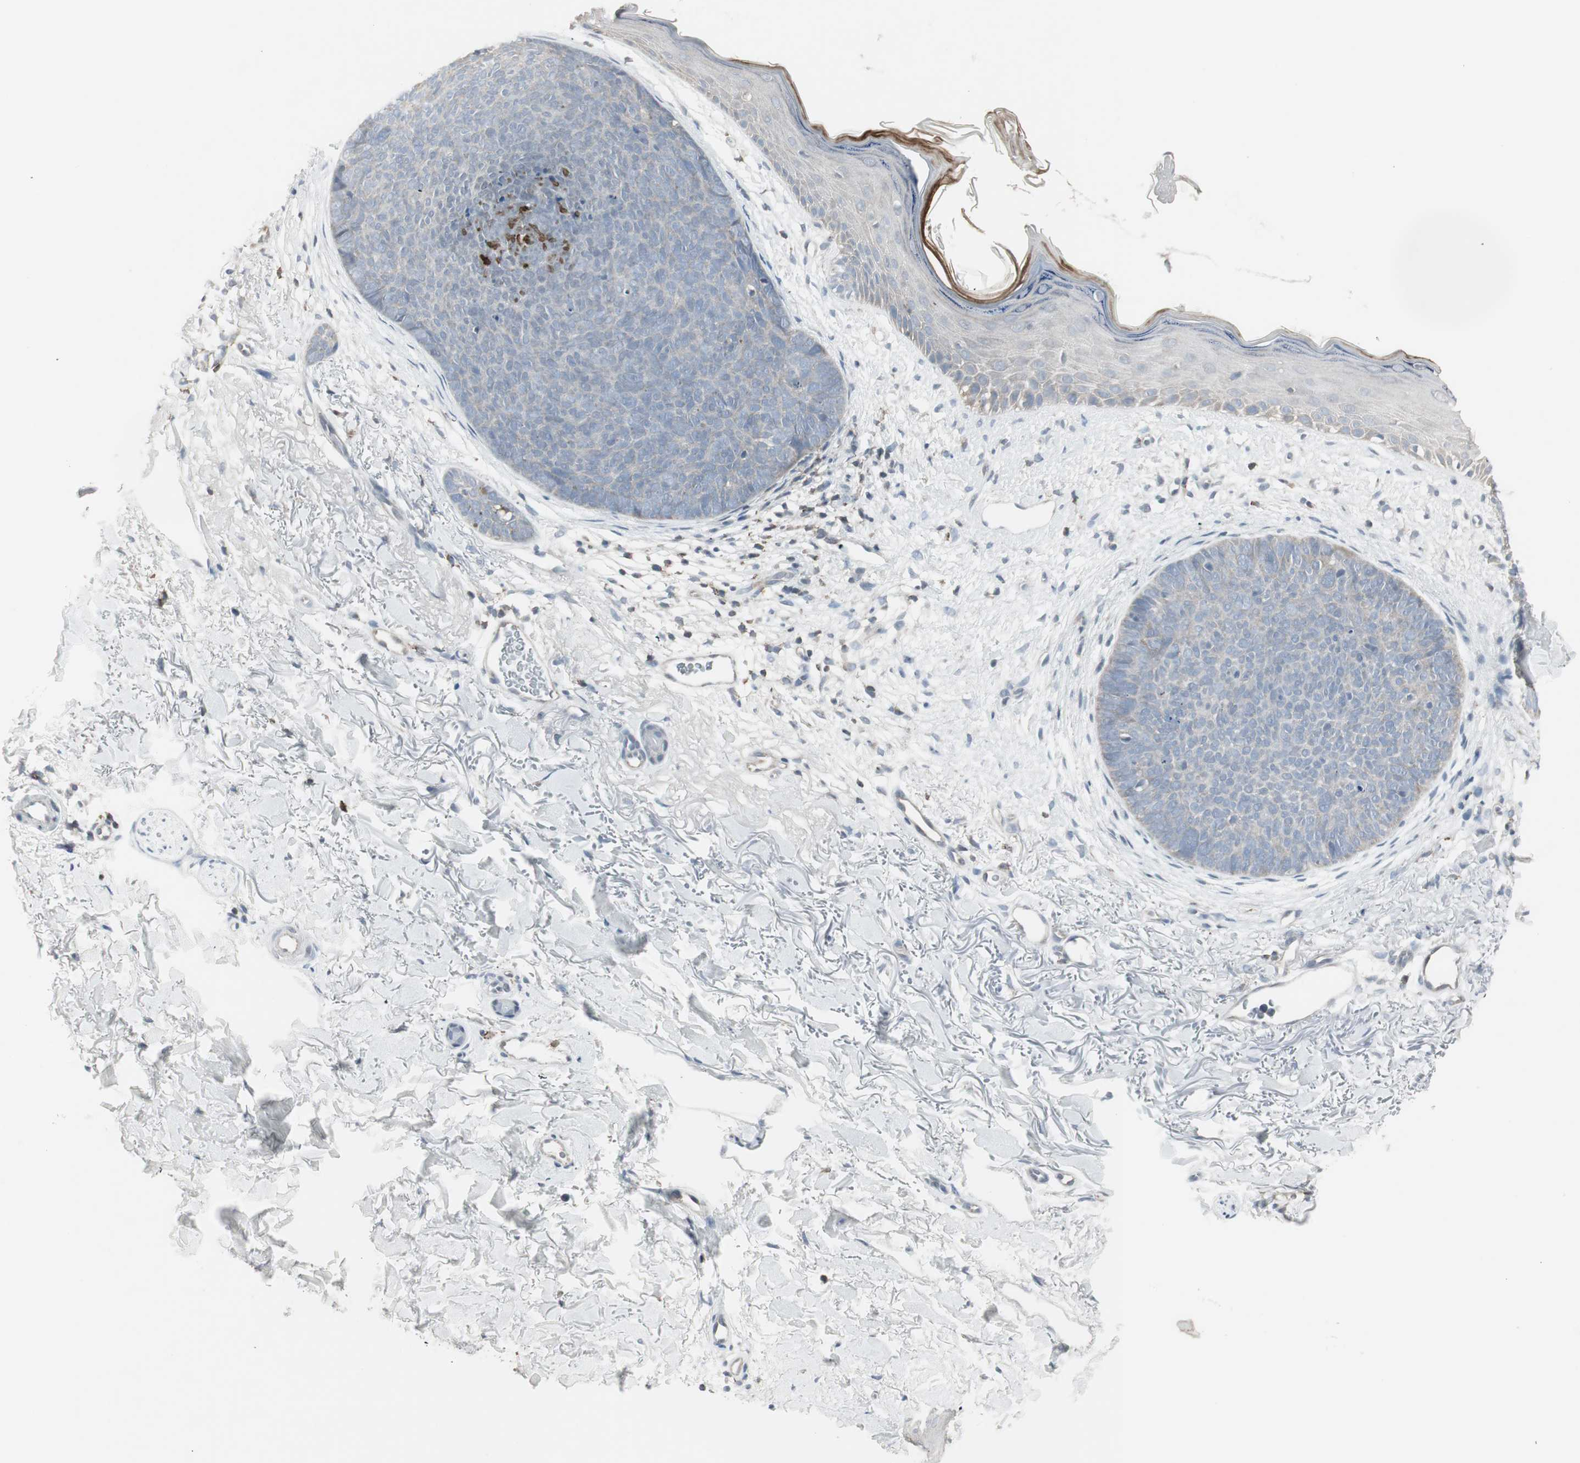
{"staining": {"intensity": "negative", "quantity": "none", "location": "none"}, "tissue": "skin cancer", "cell_type": "Tumor cells", "image_type": "cancer", "snomed": [{"axis": "morphology", "description": "Basal cell carcinoma"}, {"axis": "topography", "description": "Skin"}], "caption": "Image shows no significant protein positivity in tumor cells of skin cancer (basal cell carcinoma).", "gene": "MAP4K4", "patient": {"sex": "female", "age": 70}}